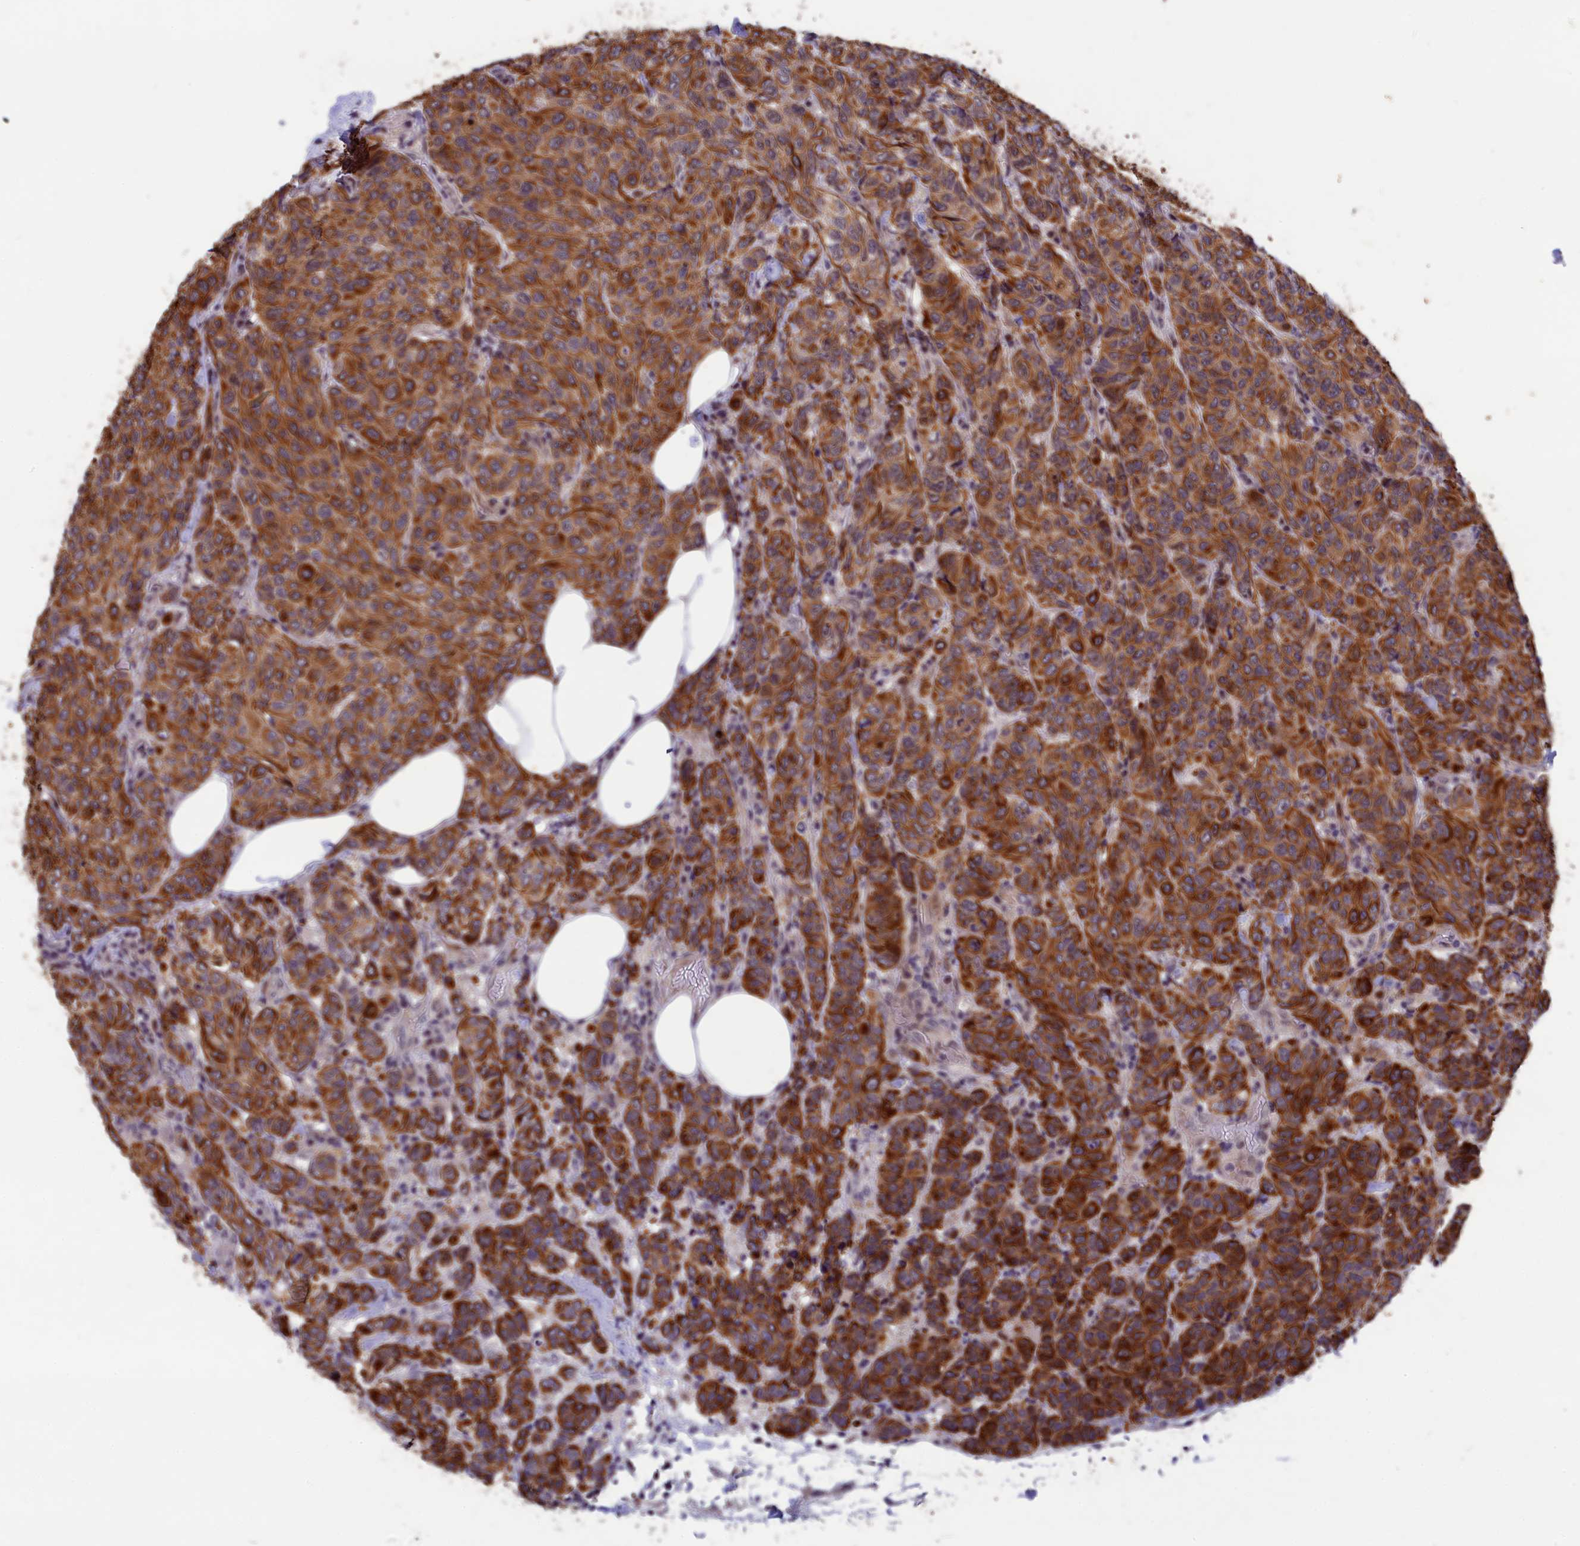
{"staining": {"intensity": "strong", "quantity": ">75%", "location": "cytoplasmic/membranous"}, "tissue": "breast cancer", "cell_type": "Tumor cells", "image_type": "cancer", "snomed": [{"axis": "morphology", "description": "Duct carcinoma"}, {"axis": "topography", "description": "Breast"}], "caption": "Intraductal carcinoma (breast) was stained to show a protein in brown. There is high levels of strong cytoplasmic/membranous expression in about >75% of tumor cells.", "gene": "ANKRD34B", "patient": {"sex": "female", "age": 55}}